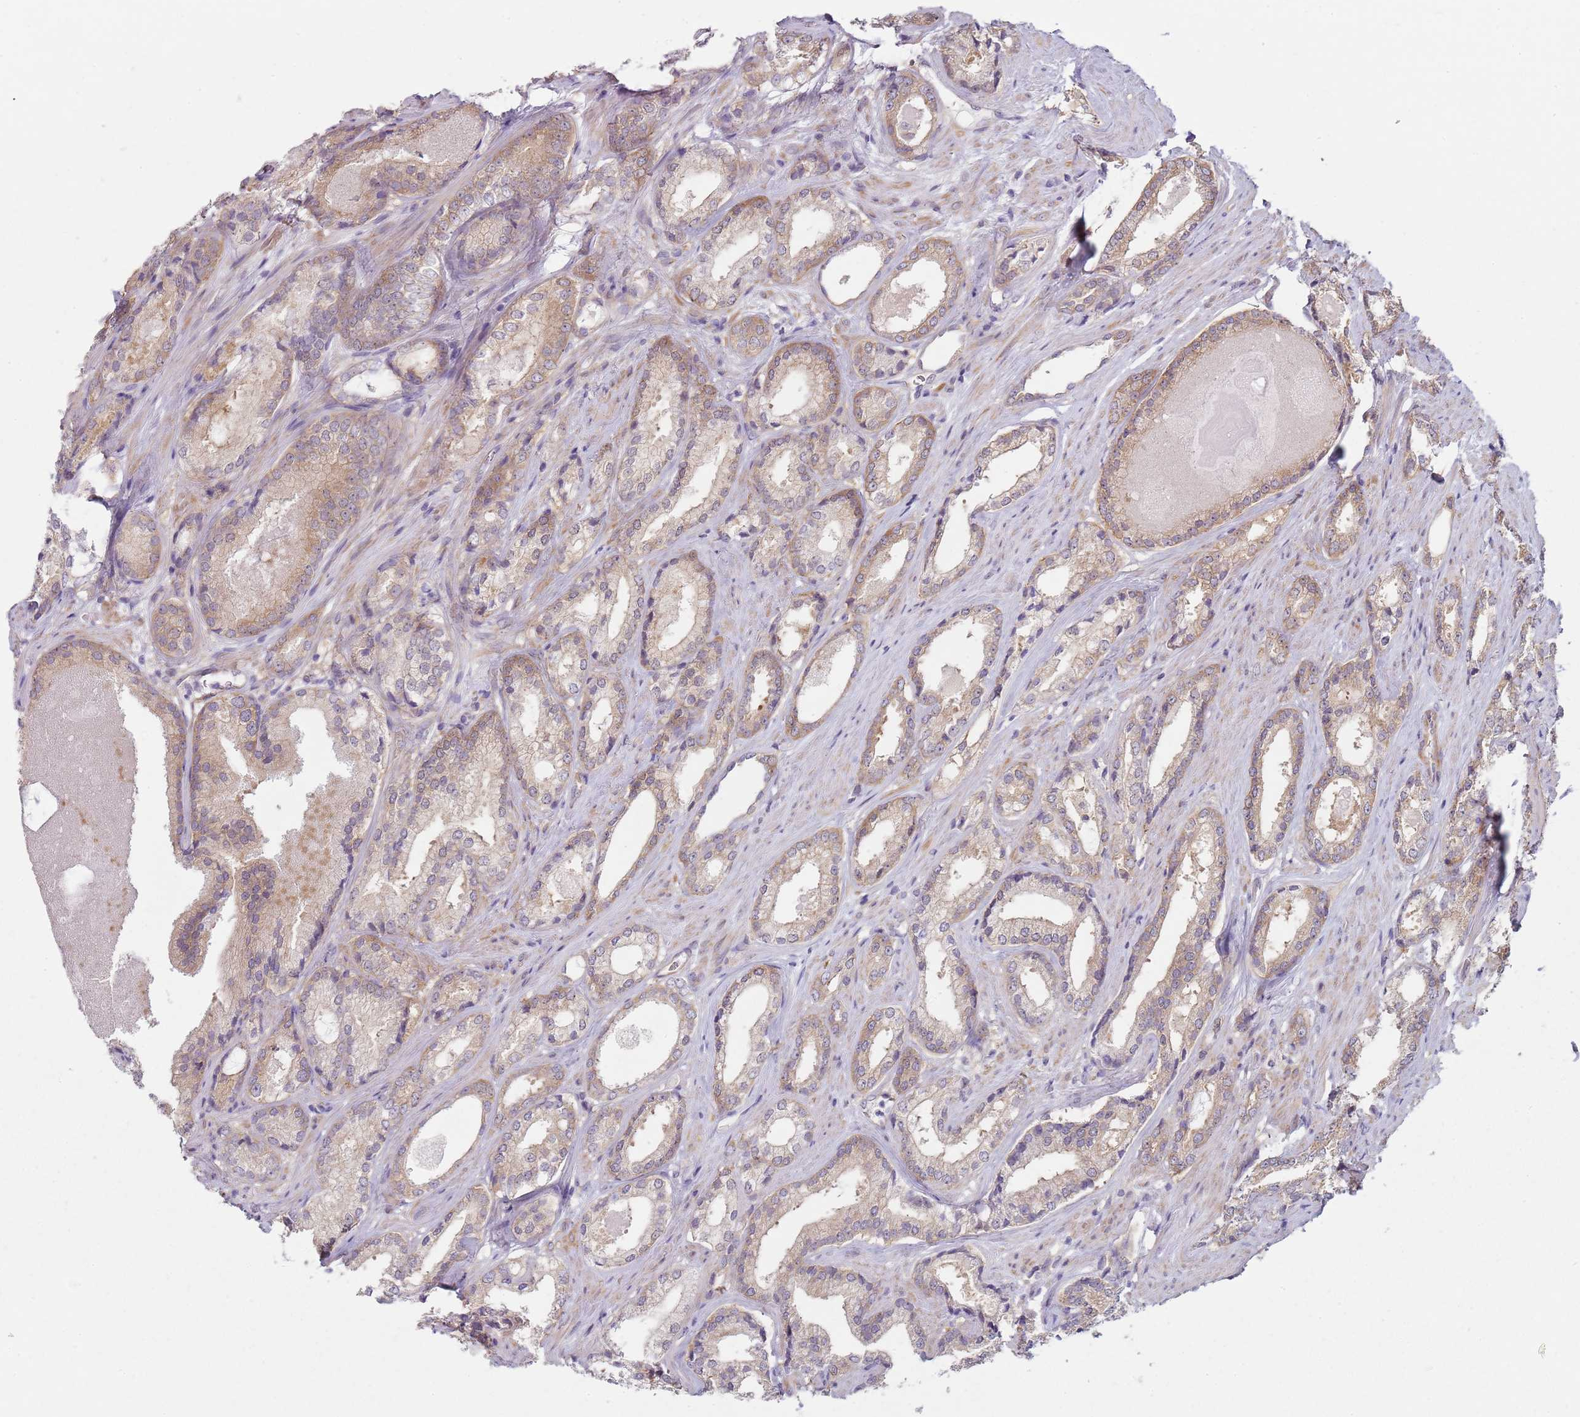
{"staining": {"intensity": "weak", "quantity": ">75%", "location": "cytoplasmic/membranous"}, "tissue": "prostate cancer", "cell_type": "Tumor cells", "image_type": "cancer", "snomed": [{"axis": "morphology", "description": "Adenocarcinoma, Low grade"}, {"axis": "topography", "description": "Prostate"}], "caption": "Prostate cancer tissue demonstrates weak cytoplasmic/membranous expression in about >75% of tumor cells The staining is performed using DAB brown chromogen to label protein expression. The nuclei are counter-stained blue using hematoxylin.", "gene": "SLC26A6", "patient": {"sex": "male", "age": 68}}